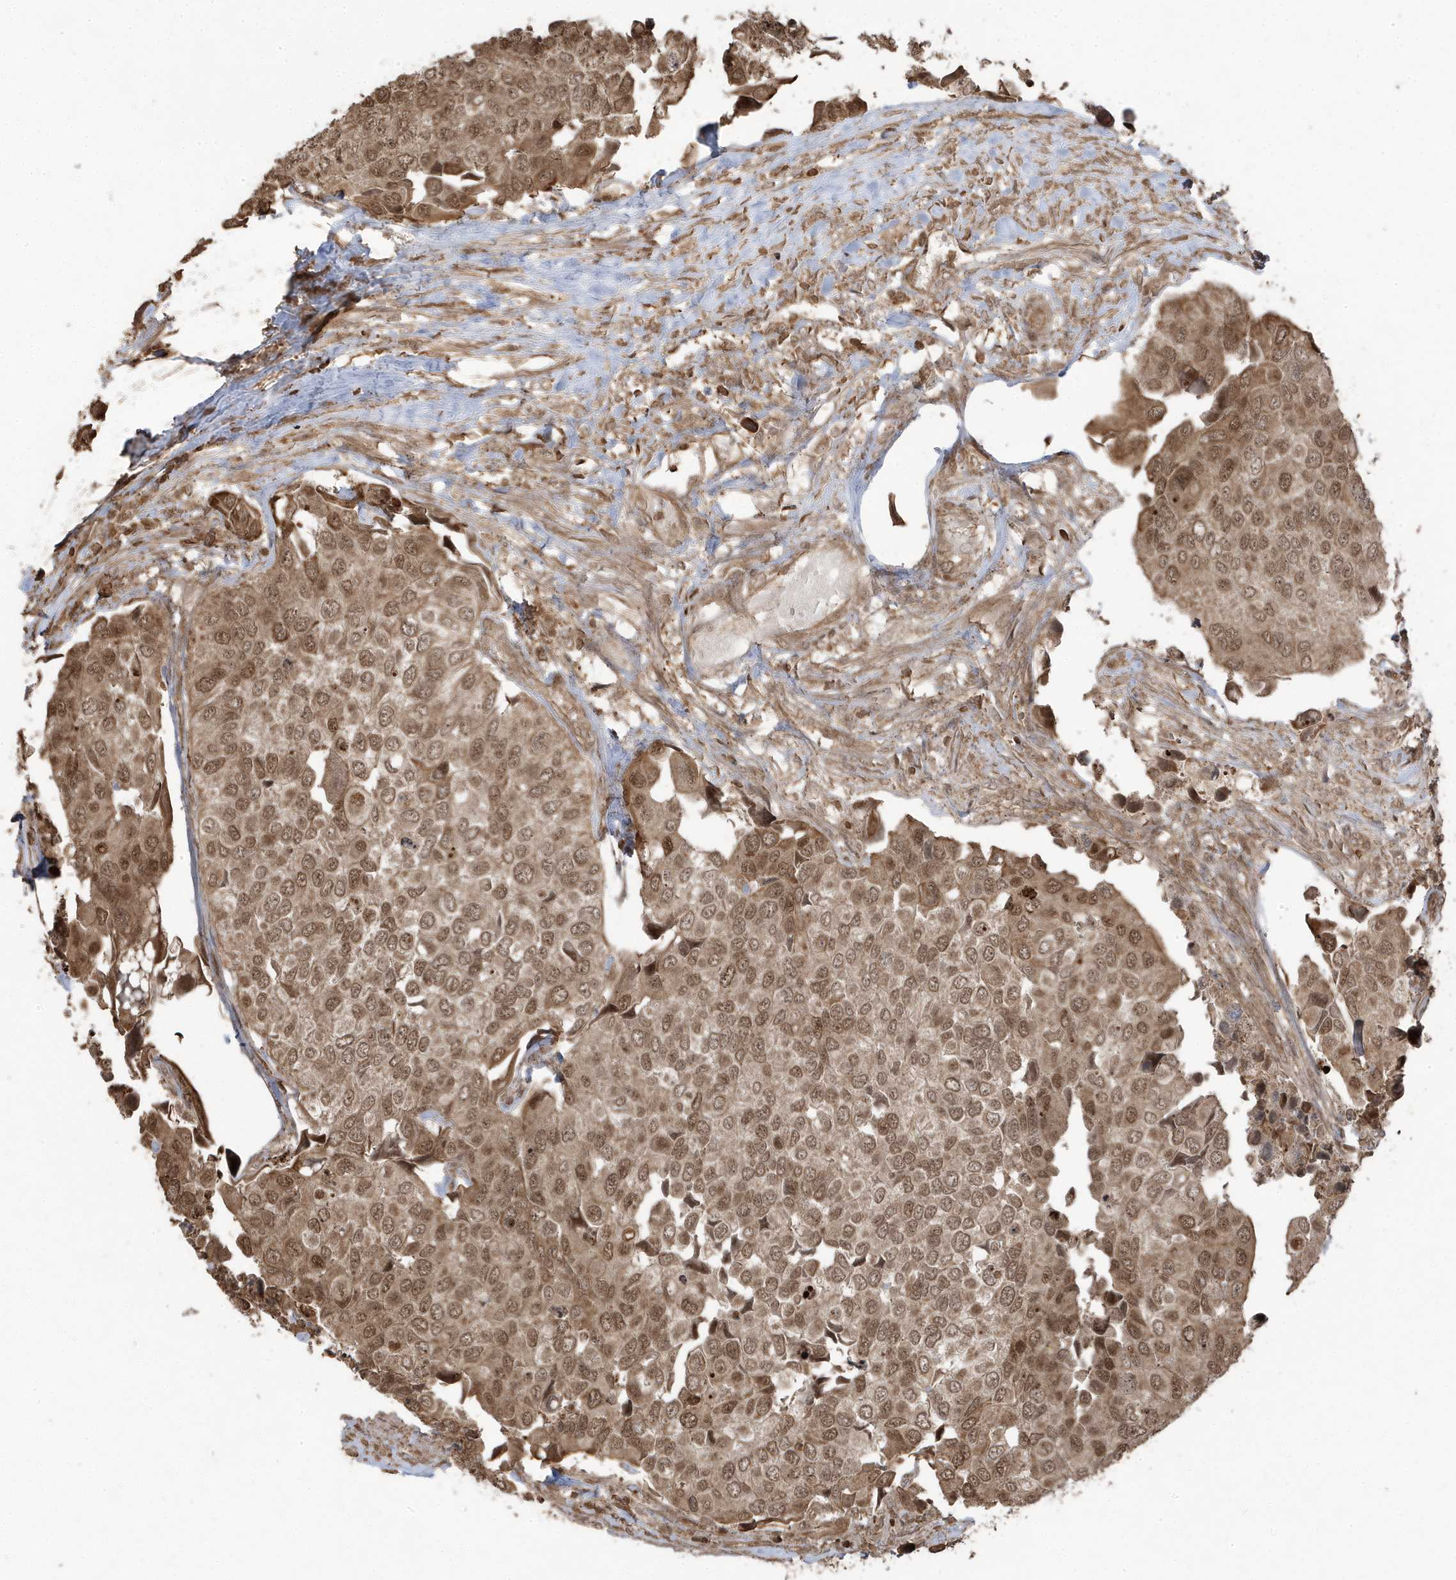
{"staining": {"intensity": "moderate", "quantity": ">75%", "location": "cytoplasmic/membranous,nuclear"}, "tissue": "urothelial cancer", "cell_type": "Tumor cells", "image_type": "cancer", "snomed": [{"axis": "morphology", "description": "Urothelial carcinoma, High grade"}, {"axis": "topography", "description": "Urinary bladder"}], "caption": "This is a micrograph of IHC staining of urothelial cancer, which shows moderate positivity in the cytoplasmic/membranous and nuclear of tumor cells.", "gene": "ASAP1", "patient": {"sex": "male", "age": 74}}